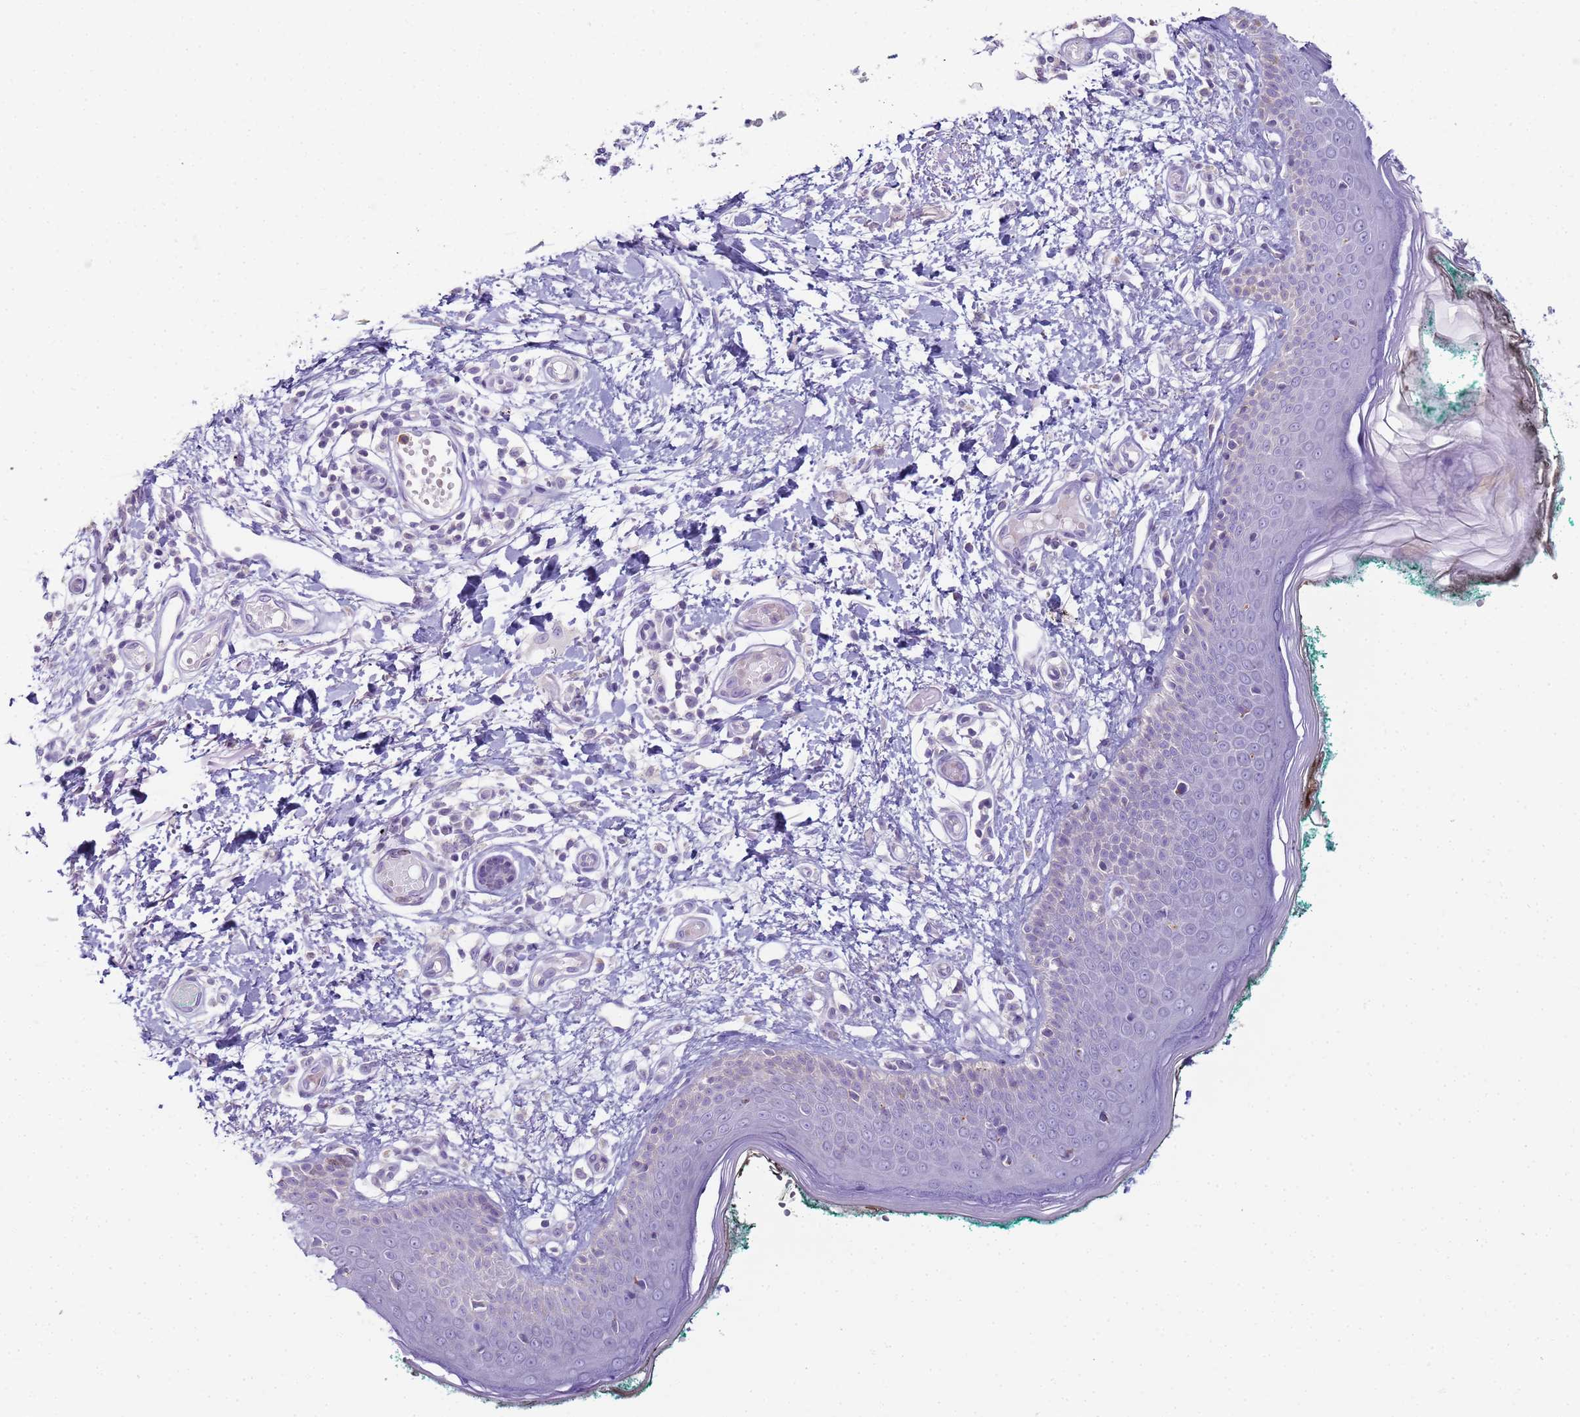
{"staining": {"intensity": "weak", "quantity": "<25%", "location": "cytoplasmic/membranous"}, "tissue": "skin", "cell_type": "Fibroblasts", "image_type": "normal", "snomed": [{"axis": "morphology", "description": "Normal tissue, NOS"}, {"axis": "morphology", "description": "Malignant melanoma, NOS"}, {"axis": "topography", "description": "Skin"}], "caption": "A high-resolution histopathology image shows immunohistochemistry (IHC) staining of benign skin, which demonstrates no significant positivity in fibroblasts.", "gene": "CR1", "patient": {"sex": "male", "age": 62}}